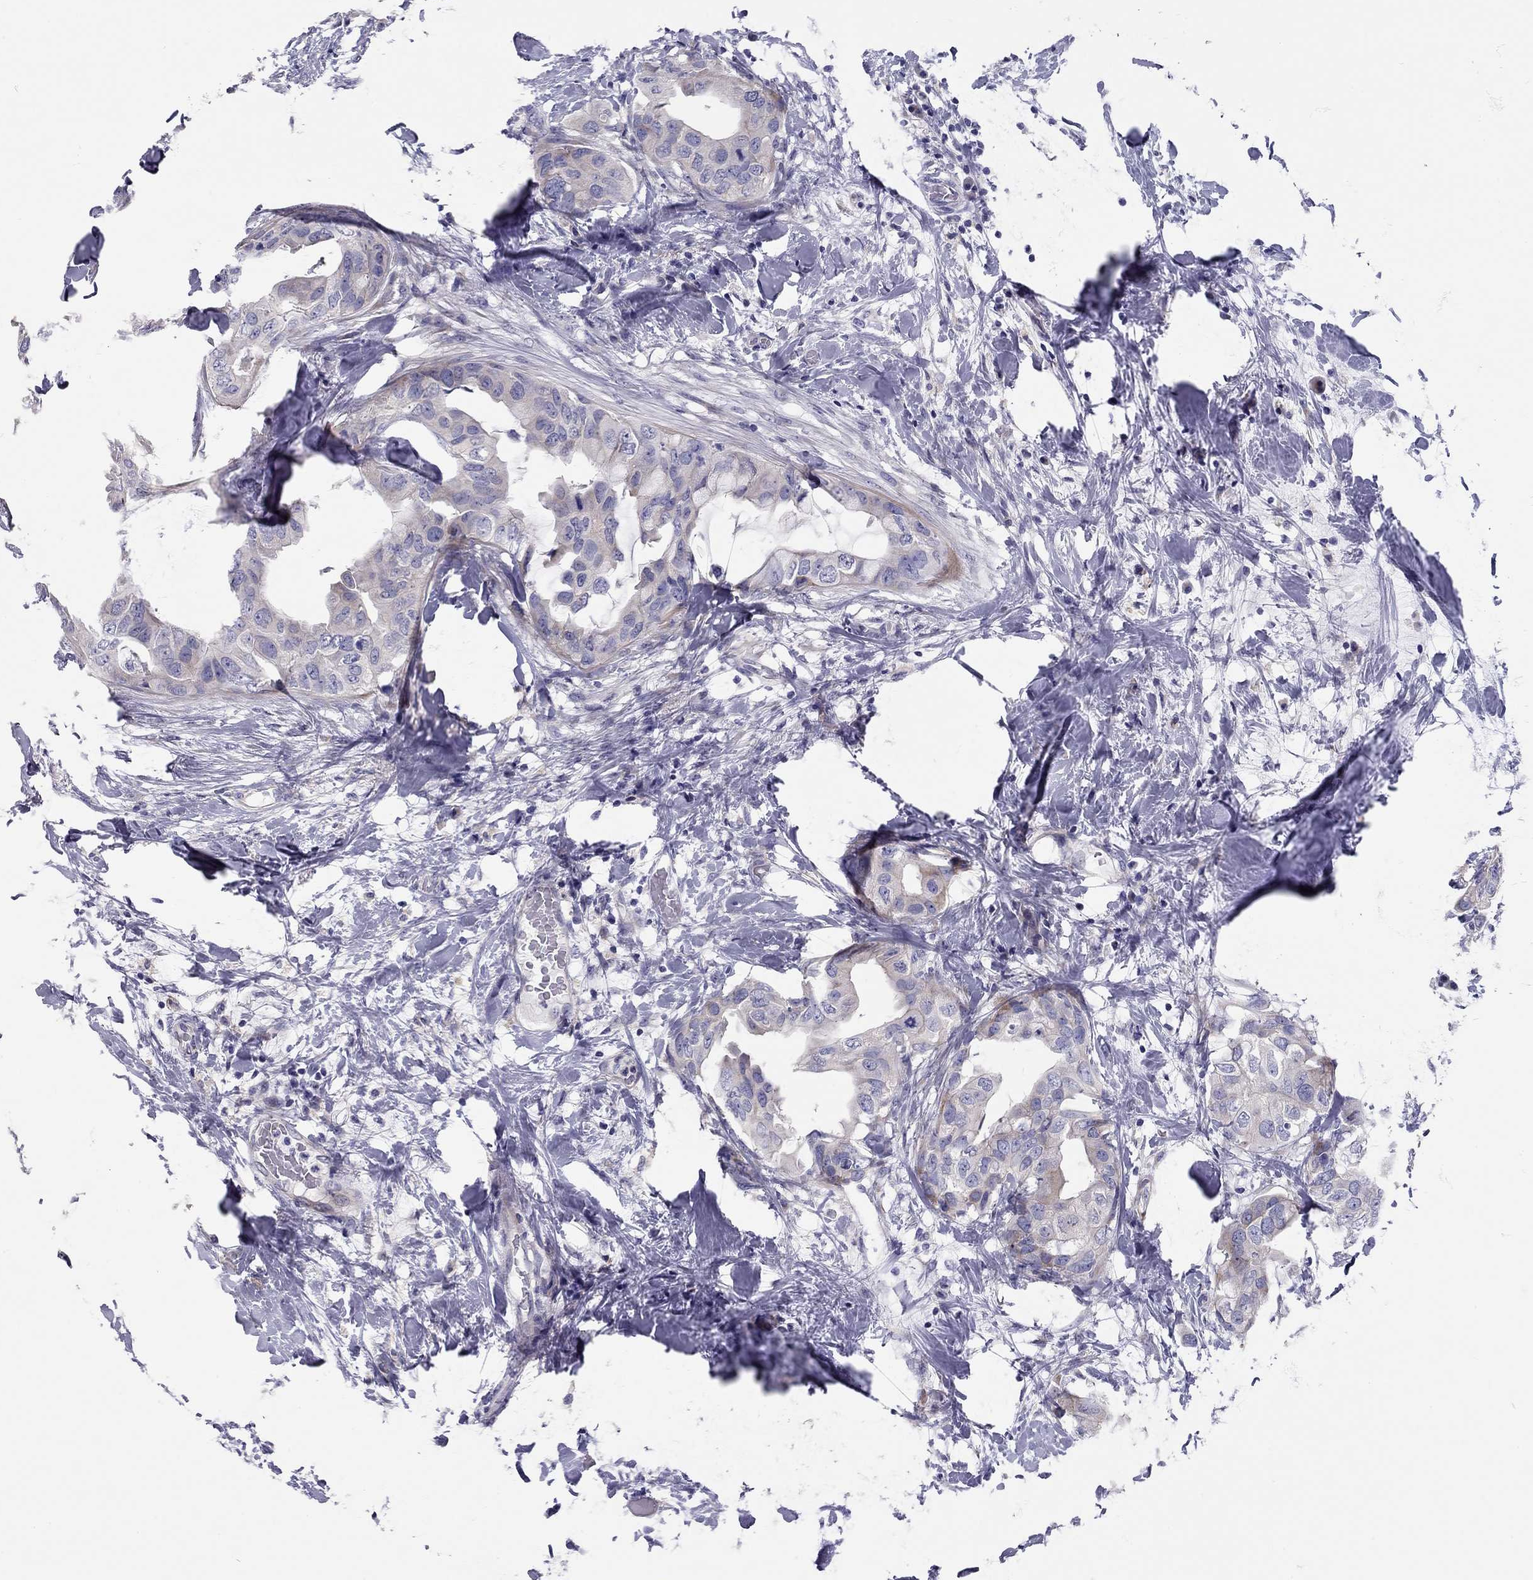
{"staining": {"intensity": "weak", "quantity": "<25%", "location": "cytoplasmic/membranous"}, "tissue": "breast cancer", "cell_type": "Tumor cells", "image_type": "cancer", "snomed": [{"axis": "morphology", "description": "Normal tissue, NOS"}, {"axis": "morphology", "description": "Duct carcinoma"}, {"axis": "topography", "description": "Breast"}], "caption": "This is an immunohistochemistry (IHC) photomicrograph of infiltrating ductal carcinoma (breast). There is no staining in tumor cells.", "gene": "SCARB1", "patient": {"sex": "female", "age": 40}}